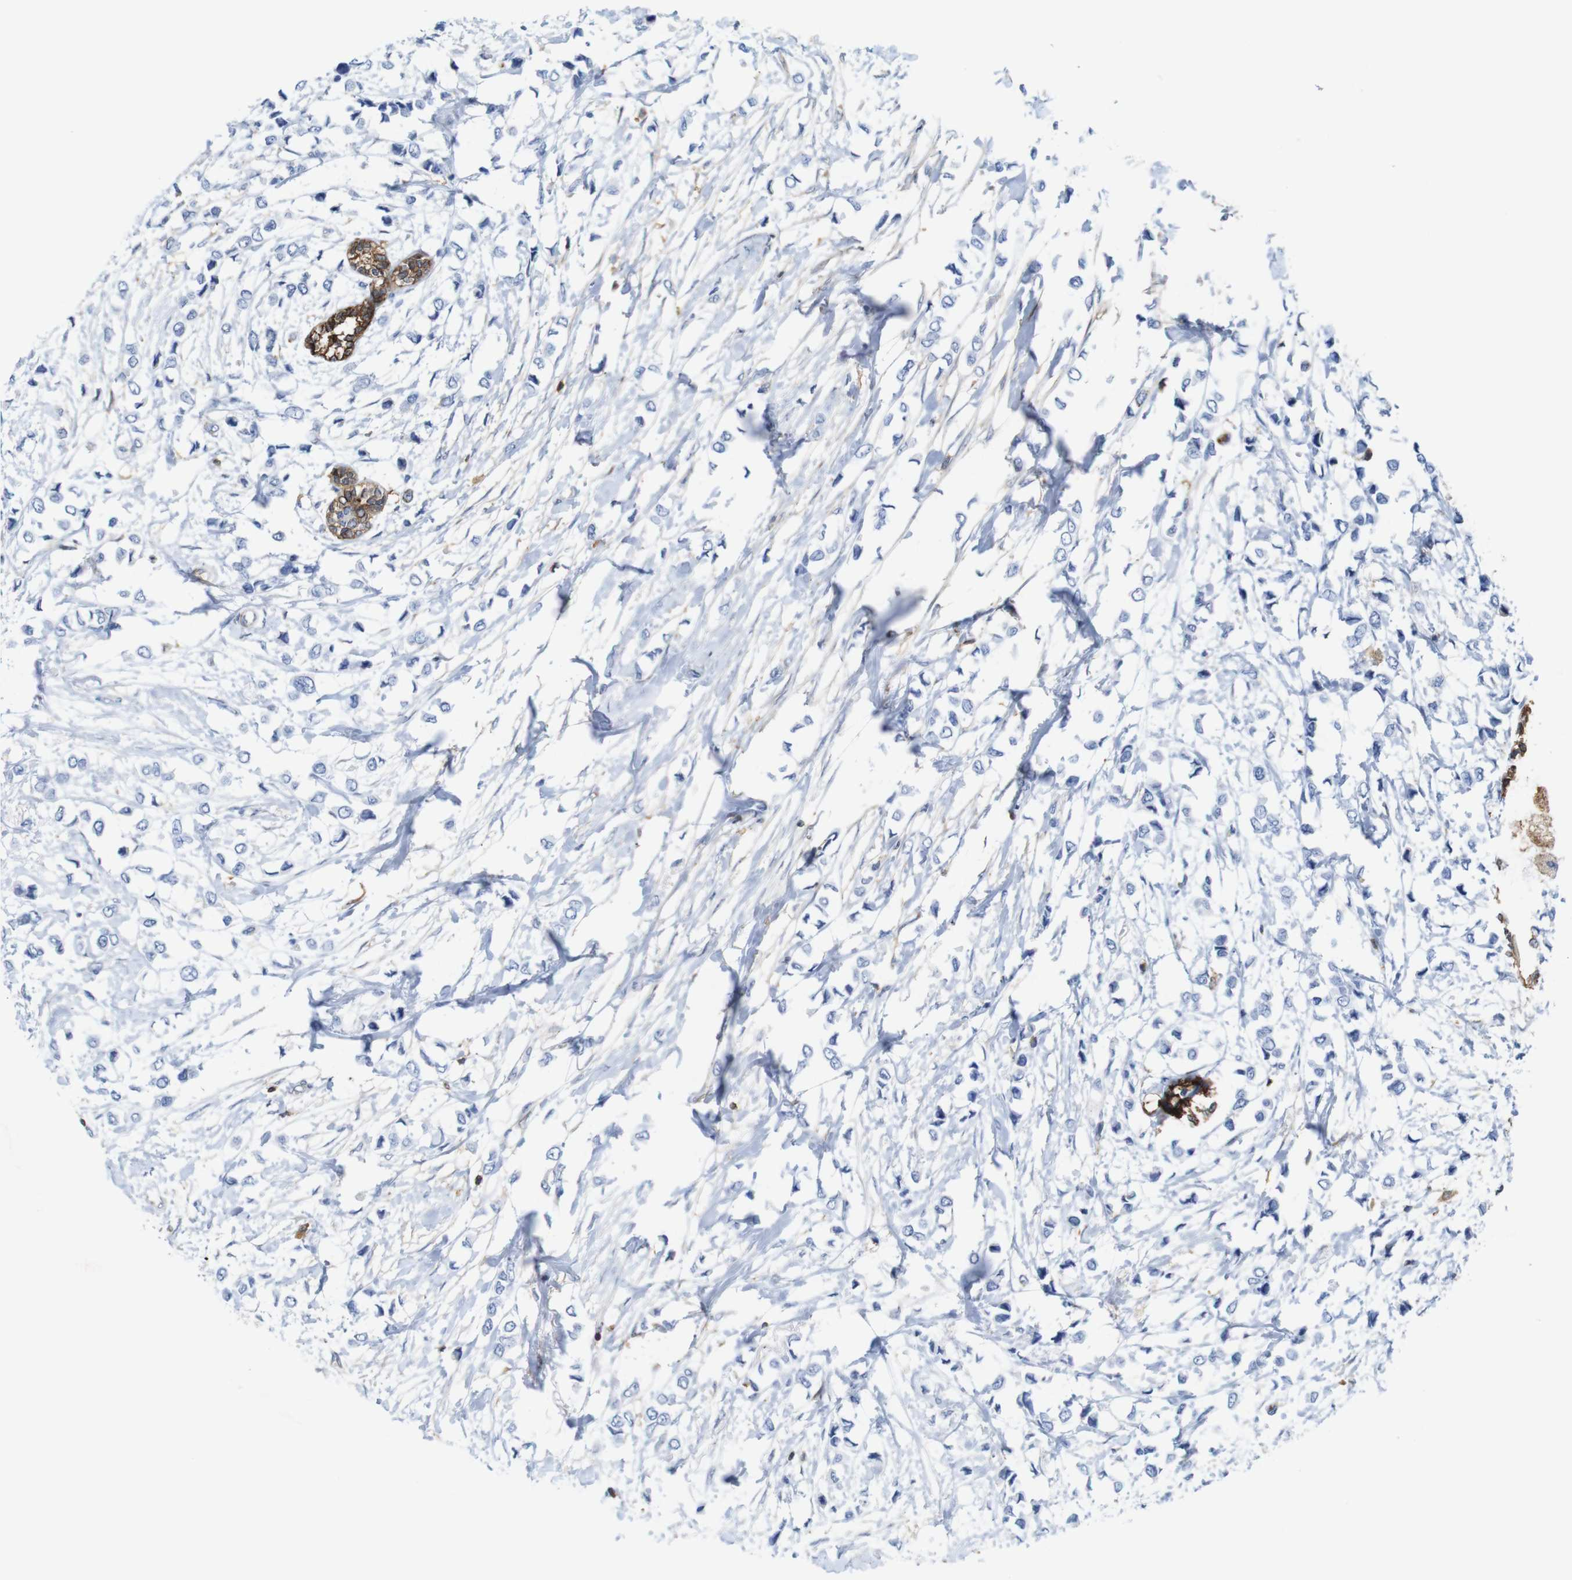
{"staining": {"intensity": "negative", "quantity": "none", "location": "none"}, "tissue": "breast cancer", "cell_type": "Tumor cells", "image_type": "cancer", "snomed": [{"axis": "morphology", "description": "Lobular carcinoma"}, {"axis": "topography", "description": "Breast"}], "caption": "There is no significant staining in tumor cells of breast lobular carcinoma.", "gene": "ANXA1", "patient": {"sex": "female", "age": 51}}